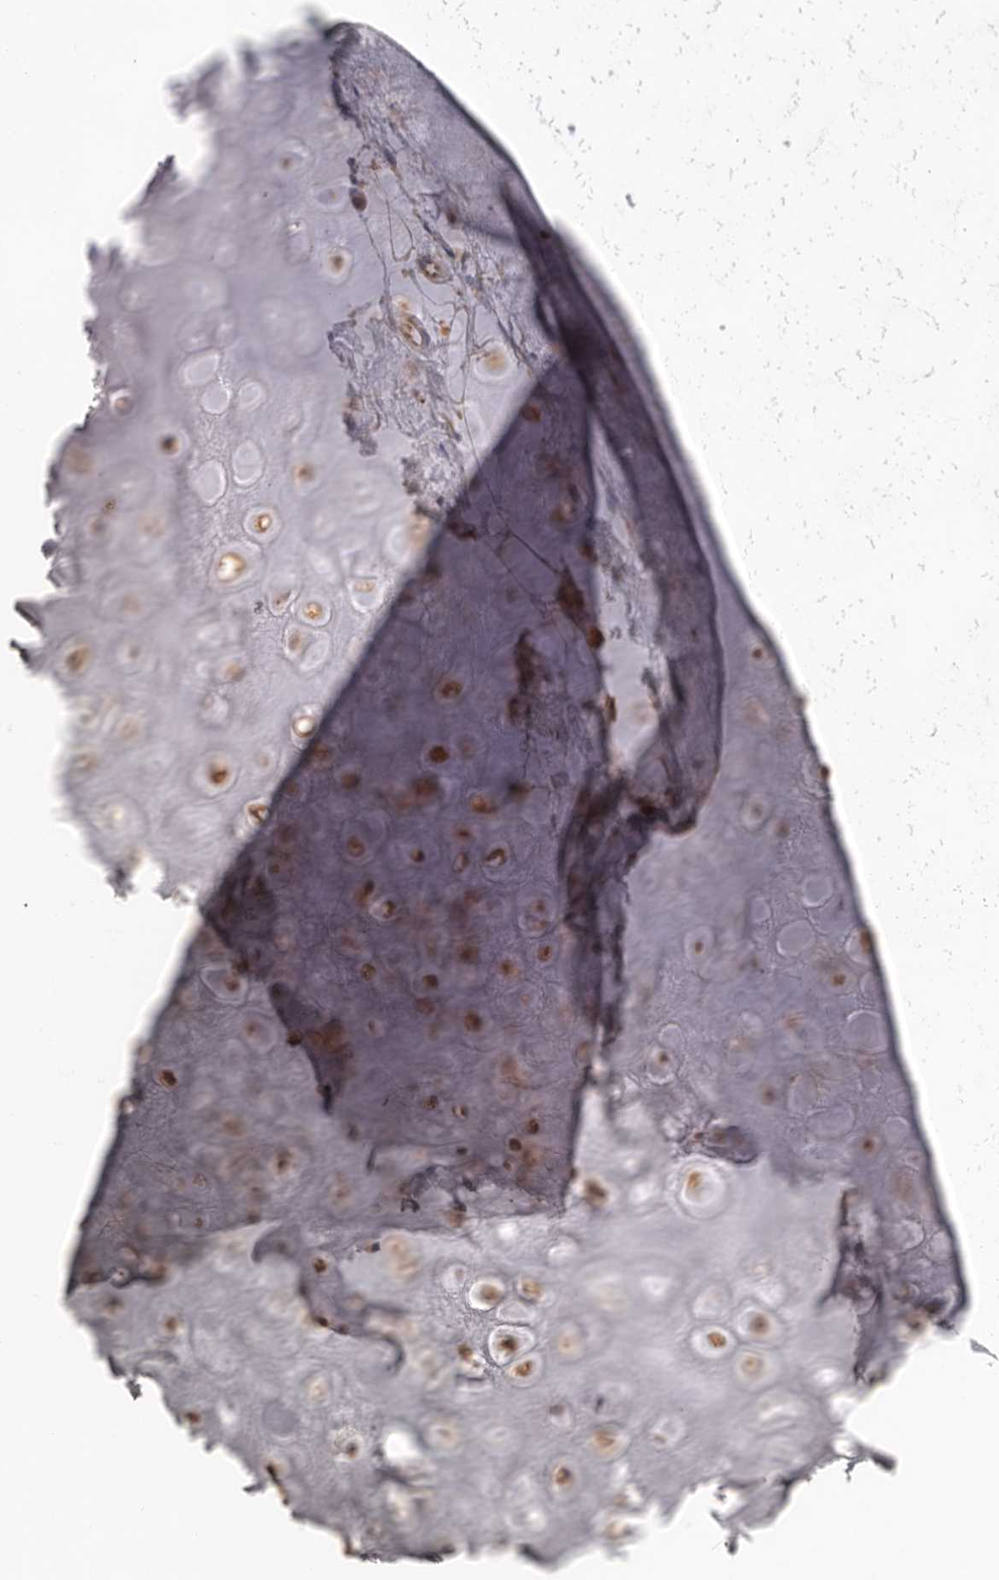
{"staining": {"intensity": "weak", "quantity": ">75%", "location": "cytoplasmic/membranous"}, "tissue": "adipose tissue", "cell_type": "Adipocytes", "image_type": "normal", "snomed": [{"axis": "morphology", "description": "Normal tissue, NOS"}, {"axis": "morphology", "description": "Basal cell carcinoma"}, {"axis": "topography", "description": "Skin"}], "caption": "An IHC photomicrograph of normal tissue is shown. Protein staining in brown shows weak cytoplasmic/membranous positivity in adipose tissue within adipocytes. Immunohistochemistry (ihc) stains the protein of interest in brown and the nuclei are stained blue.", "gene": "EPRS1", "patient": {"sex": "female", "age": 89}}